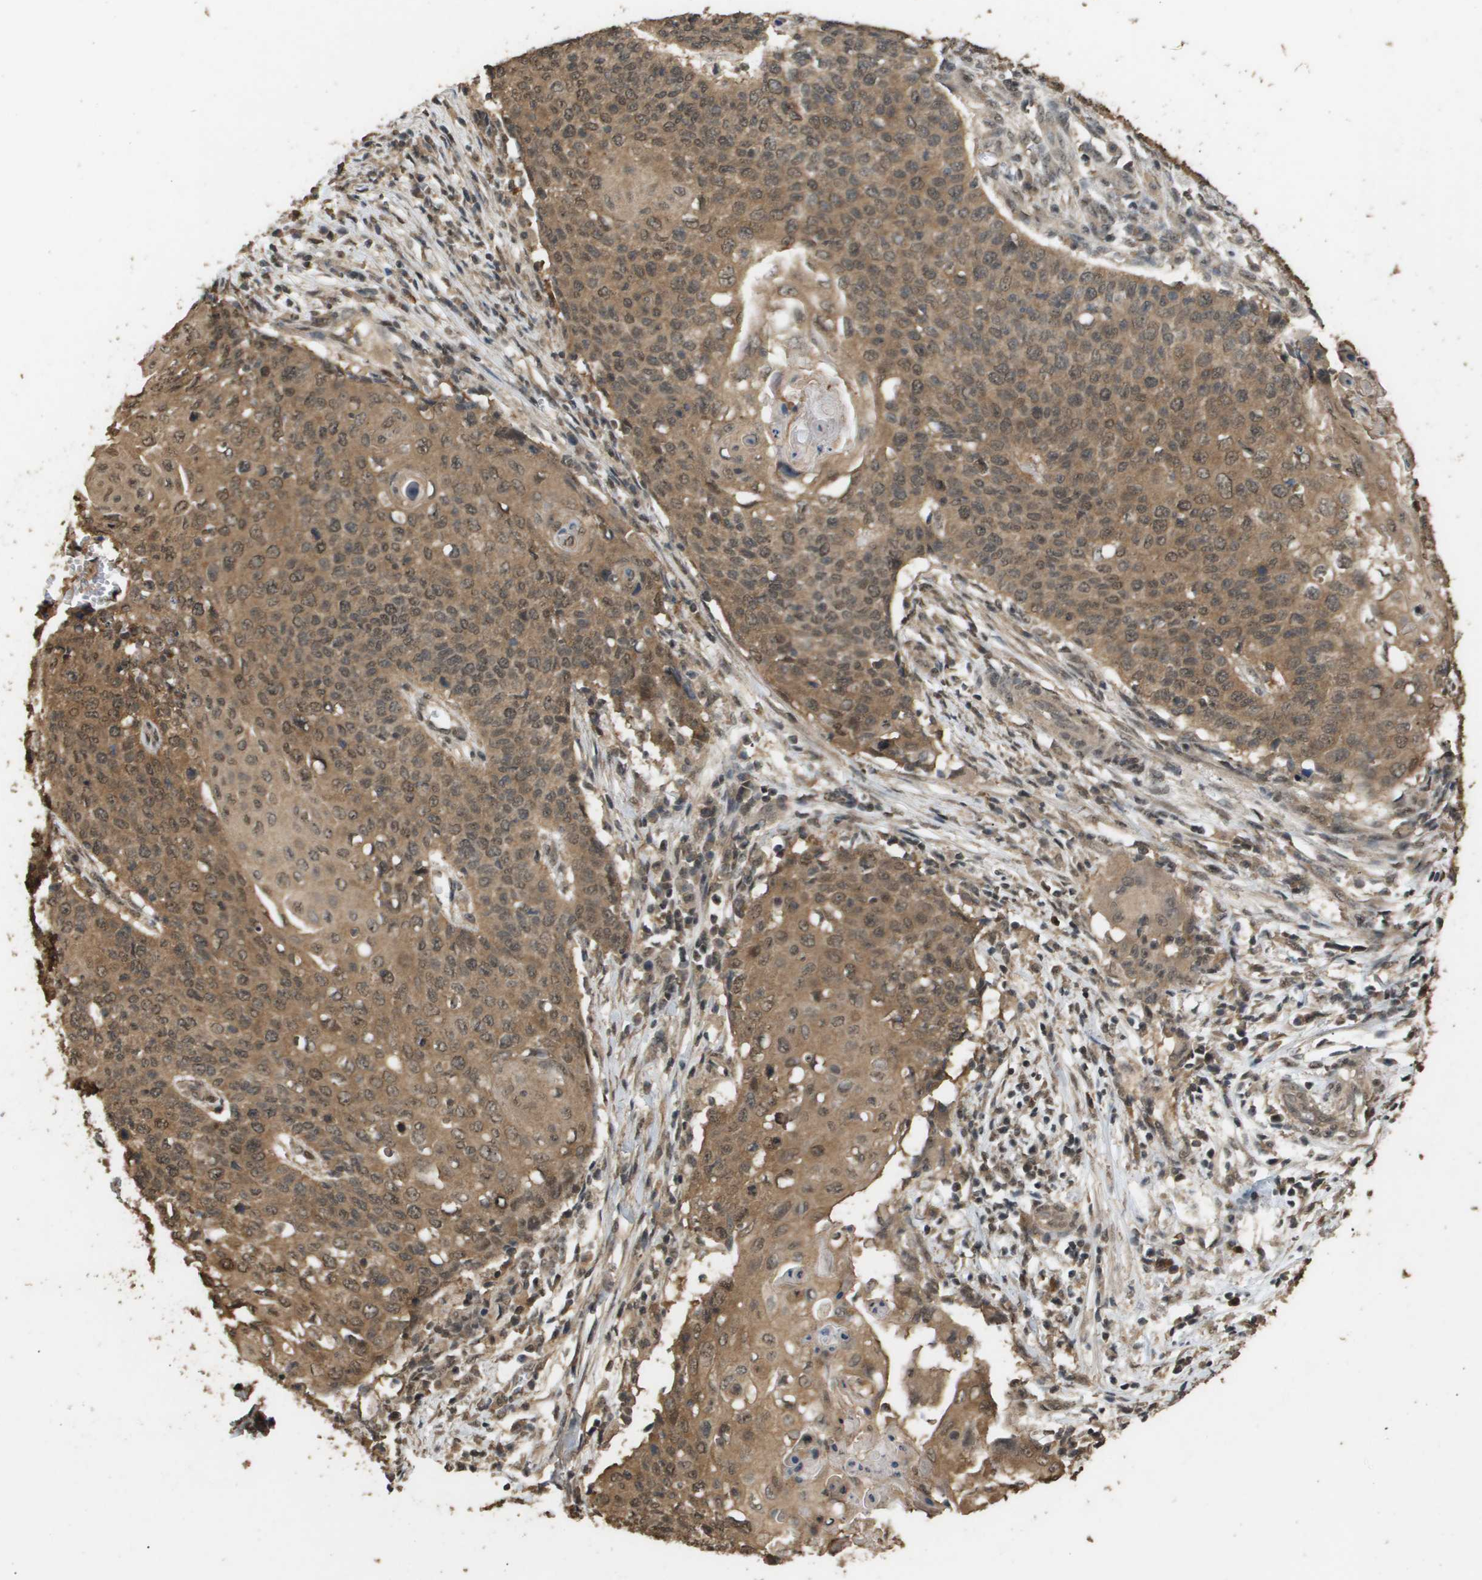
{"staining": {"intensity": "moderate", "quantity": ">75%", "location": "cytoplasmic/membranous,nuclear"}, "tissue": "cervical cancer", "cell_type": "Tumor cells", "image_type": "cancer", "snomed": [{"axis": "morphology", "description": "Squamous cell carcinoma, NOS"}, {"axis": "topography", "description": "Cervix"}], "caption": "About >75% of tumor cells in human cervical cancer display moderate cytoplasmic/membranous and nuclear protein staining as visualized by brown immunohistochemical staining.", "gene": "ING1", "patient": {"sex": "female", "age": 39}}